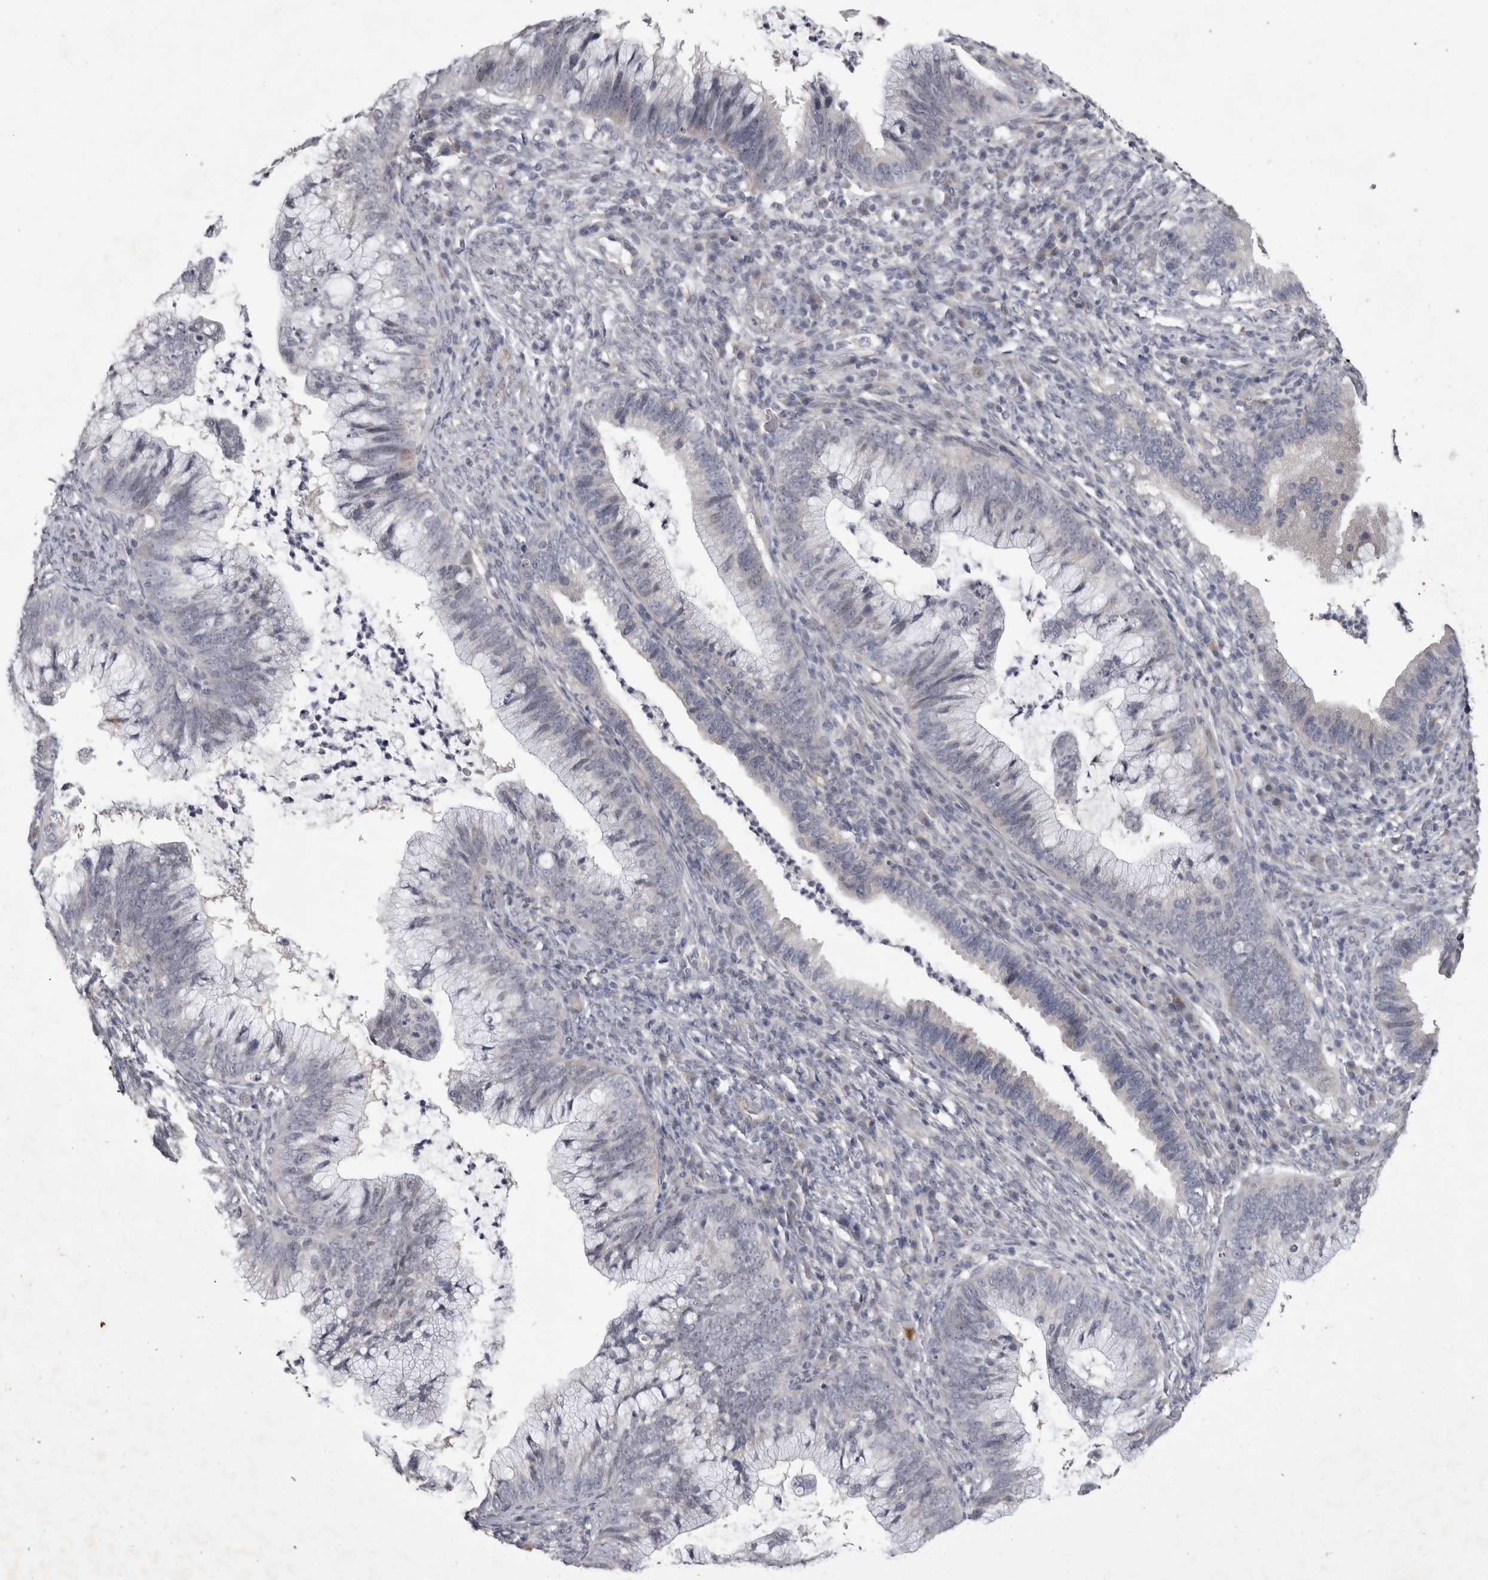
{"staining": {"intensity": "negative", "quantity": "none", "location": "none"}, "tissue": "cervical cancer", "cell_type": "Tumor cells", "image_type": "cancer", "snomed": [{"axis": "morphology", "description": "Adenocarcinoma, NOS"}, {"axis": "topography", "description": "Cervix"}], "caption": "A photomicrograph of adenocarcinoma (cervical) stained for a protein reveals no brown staining in tumor cells.", "gene": "IFI44", "patient": {"sex": "female", "age": 36}}